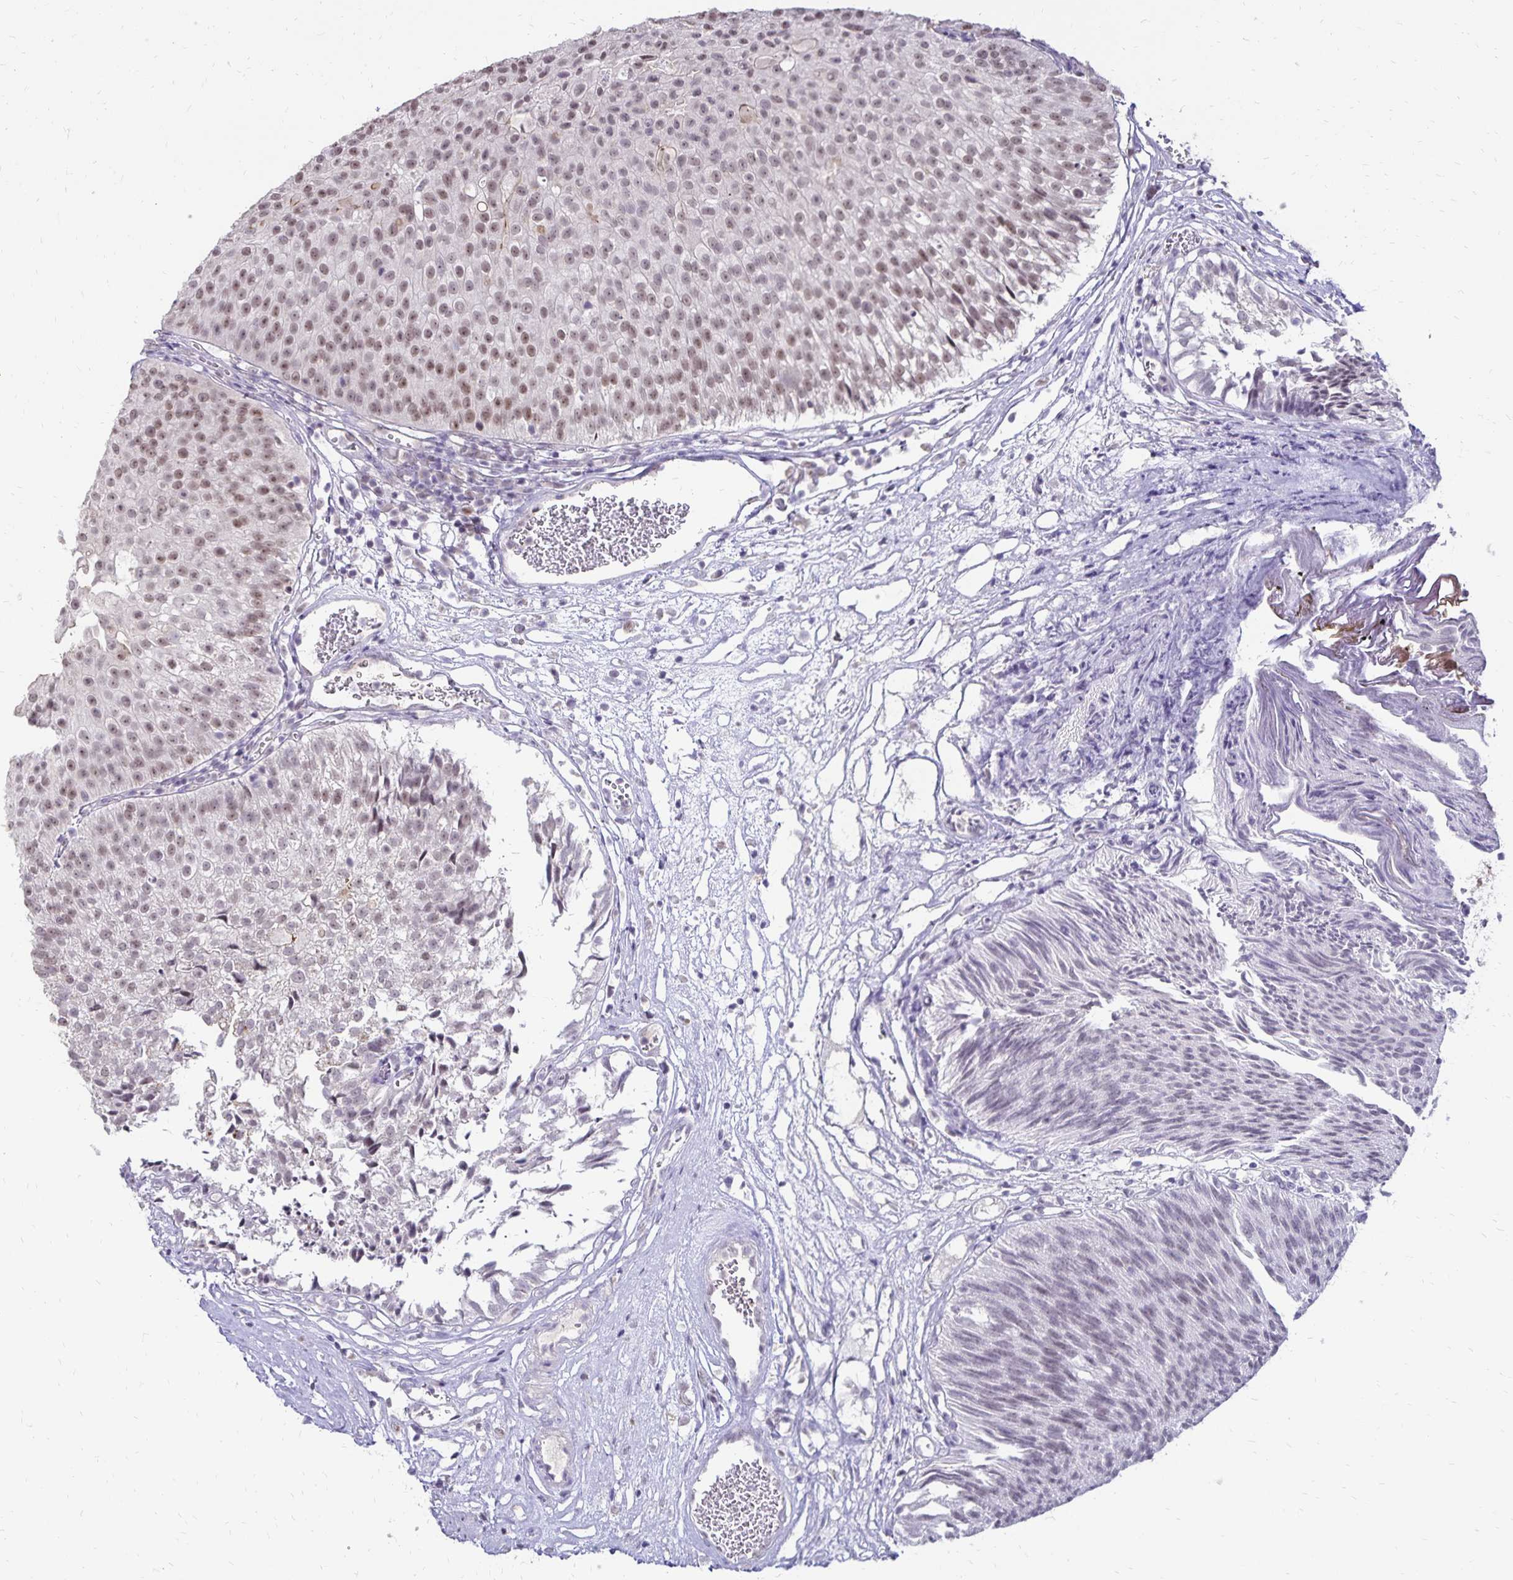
{"staining": {"intensity": "moderate", "quantity": "25%-75%", "location": "nuclear"}, "tissue": "urothelial cancer", "cell_type": "Tumor cells", "image_type": "cancer", "snomed": [{"axis": "morphology", "description": "Urothelial carcinoma, Low grade"}, {"axis": "topography", "description": "Urinary bladder"}], "caption": "Human low-grade urothelial carcinoma stained for a protein (brown) shows moderate nuclear positive positivity in about 25%-75% of tumor cells.", "gene": "POLB", "patient": {"sex": "male", "age": 80}}